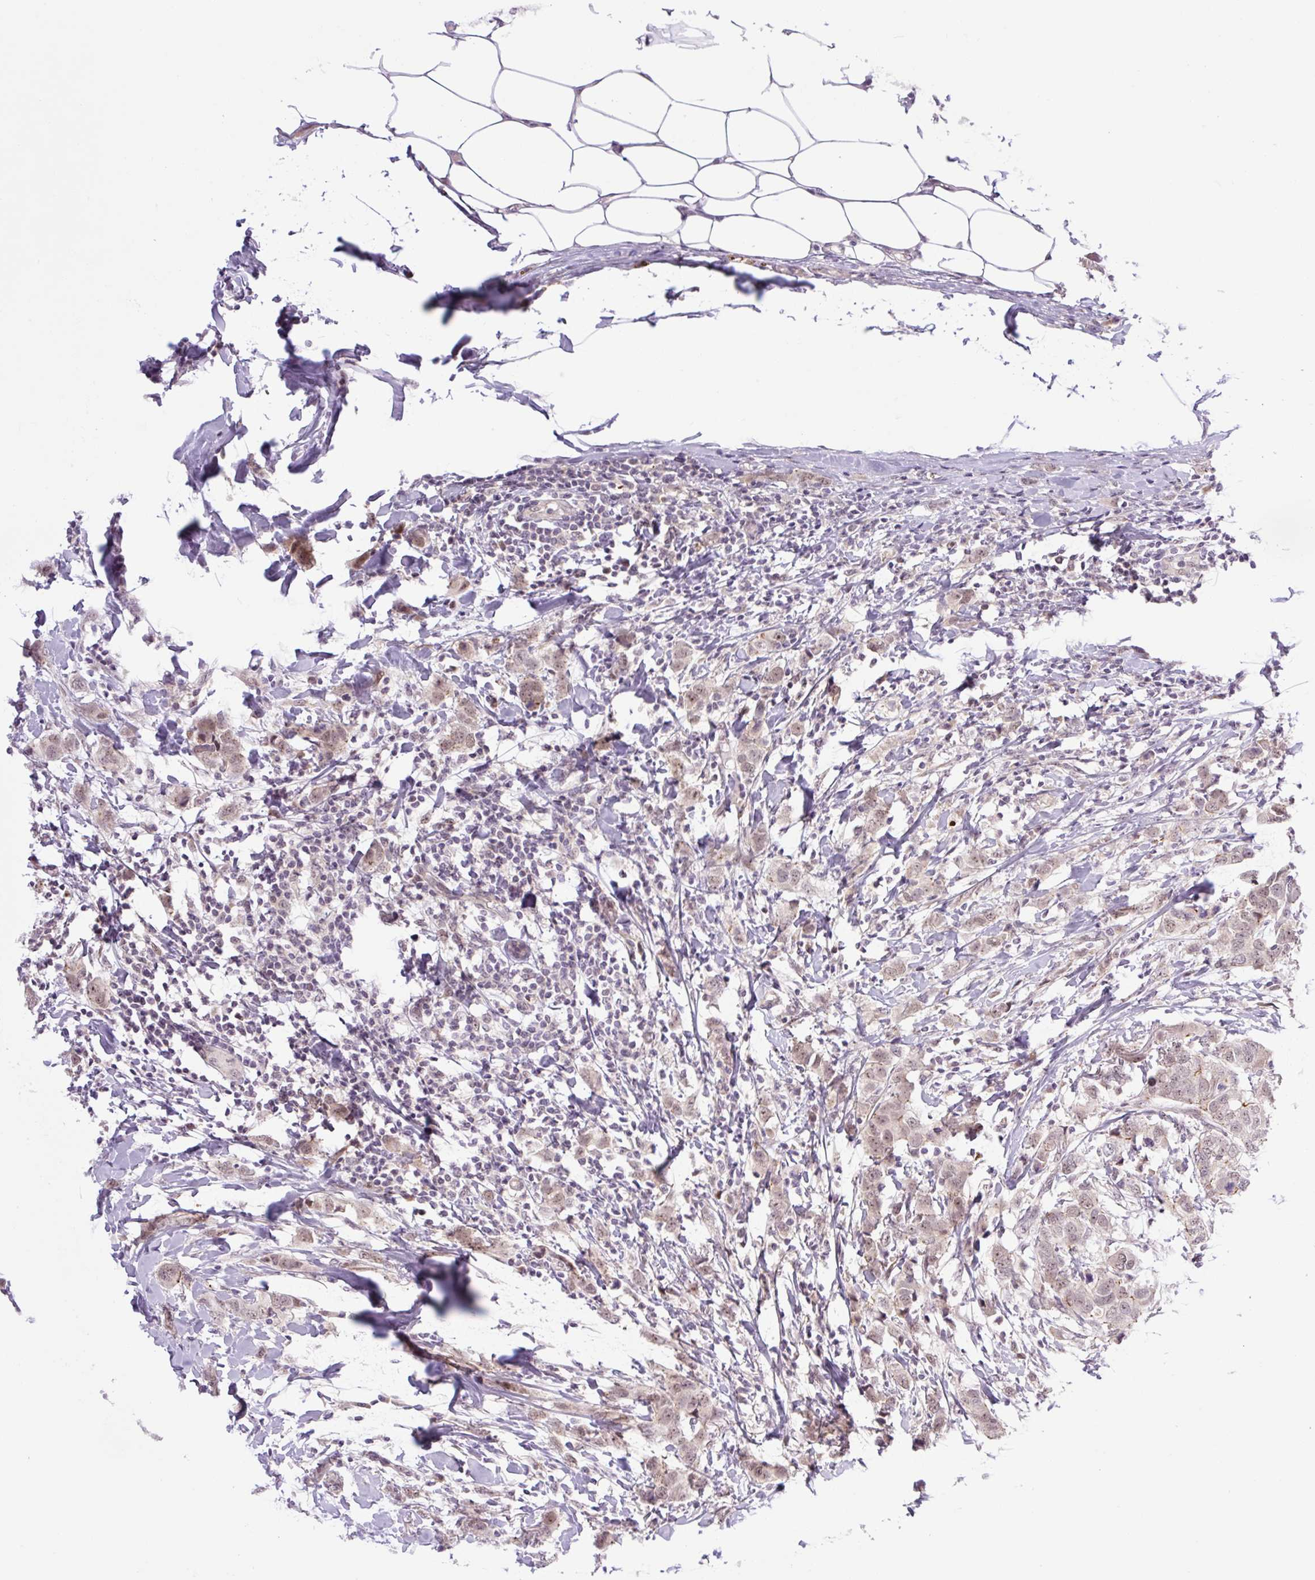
{"staining": {"intensity": "weak", "quantity": ">75%", "location": "nuclear"}, "tissue": "breast cancer", "cell_type": "Tumor cells", "image_type": "cancer", "snomed": [{"axis": "morphology", "description": "Duct carcinoma"}, {"axis": "topography", "description": "Breast"}], "caption": "Breast invasive ductal carcinoma stained with a protein marker exhibits weak staining in tumor cells.", "gene": "ICE1", "patient": {"sex": "female", "age": 50}}